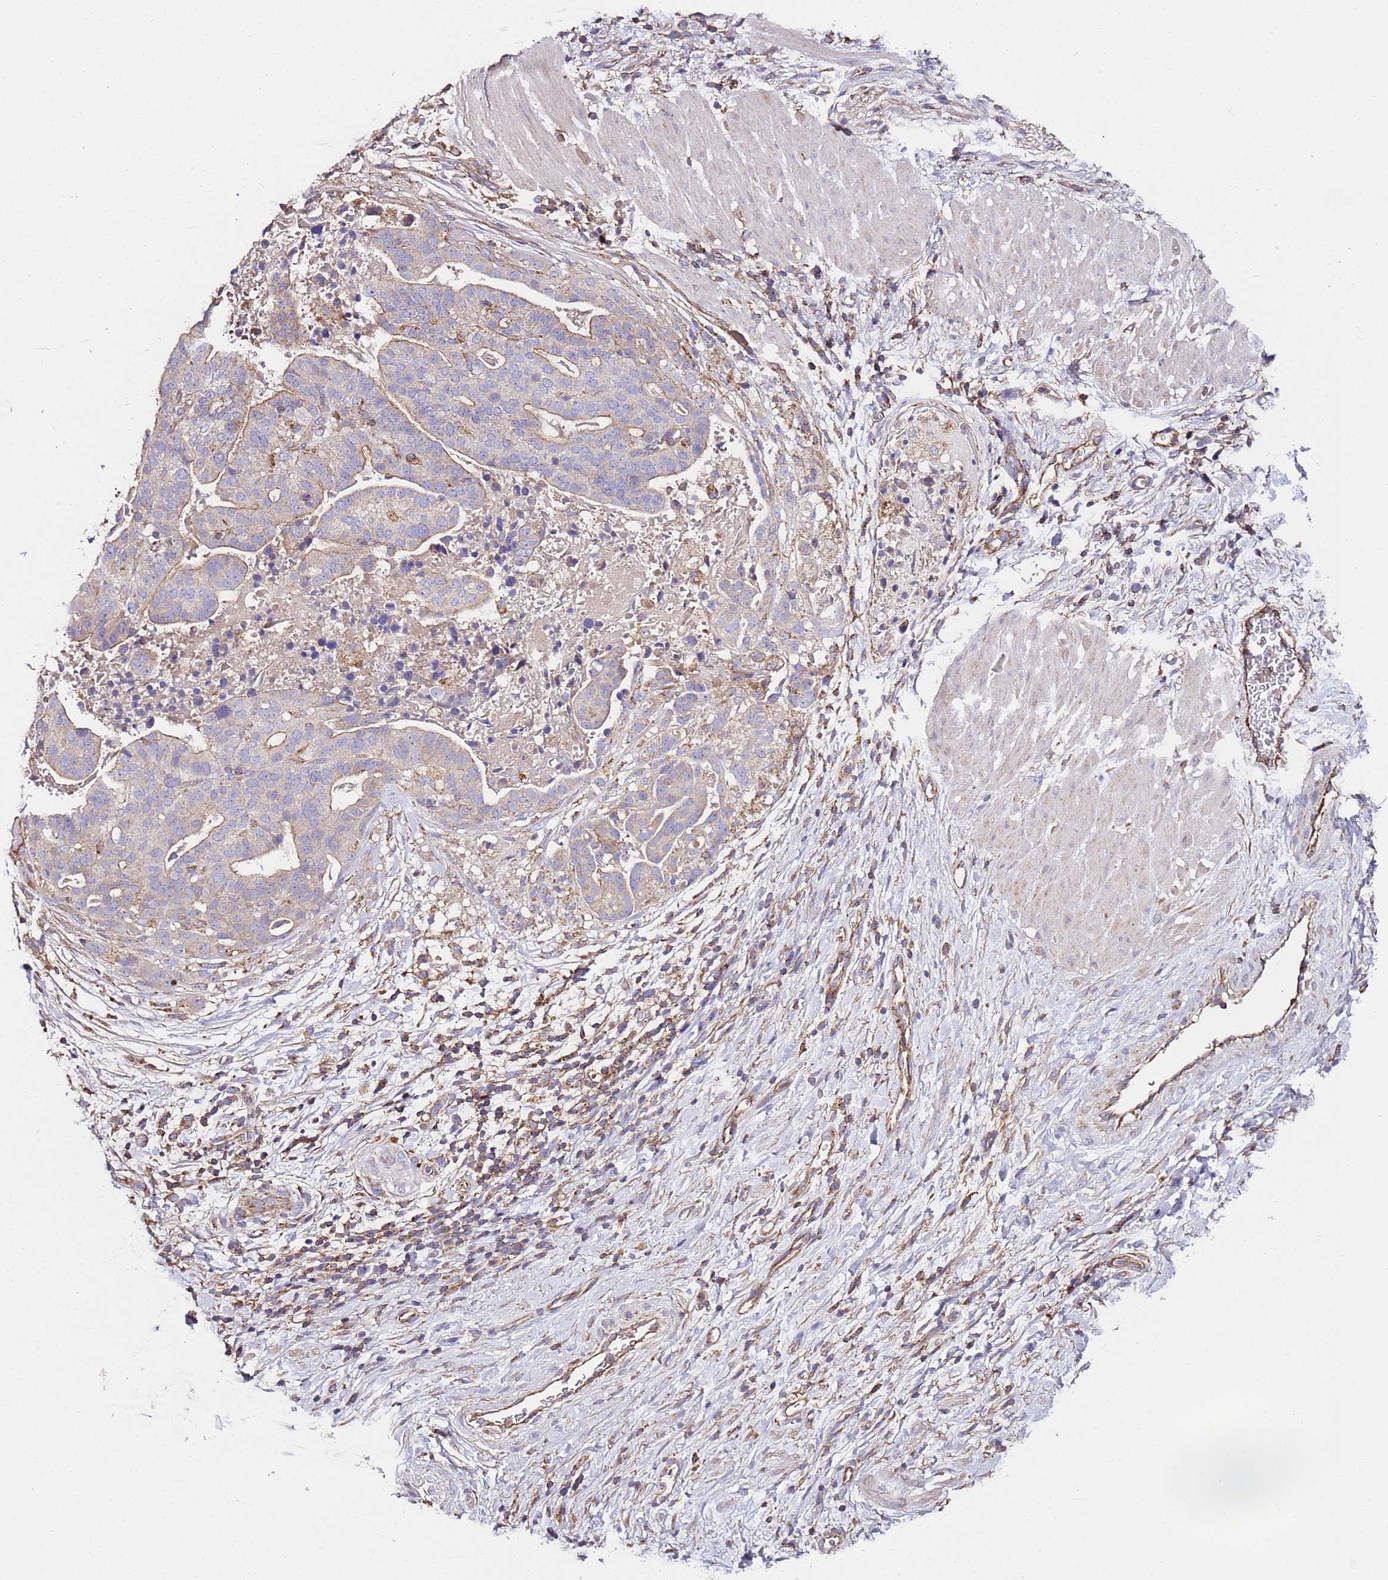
{"staining": {"intensity": "negative", "quantity": "none", "location": "none"}, "tissue": "stomach cancer", "cell_type": "Tumor cells", "image_type": "cancer", "snomed": [{"axis": "morphology", "description": "Adenocarcinoma, NOS"}, {"axis": "topography", "description": "Stomach"}], "caption": "High power microscopy micrograph of an immunohistochemistry (IHC) histopathology image of adenocarcinoma (stomach), revealing no significant positivity in tumor cells.", "gene": "RMND5A", "patient": {"sex": "male", "age": 48}}